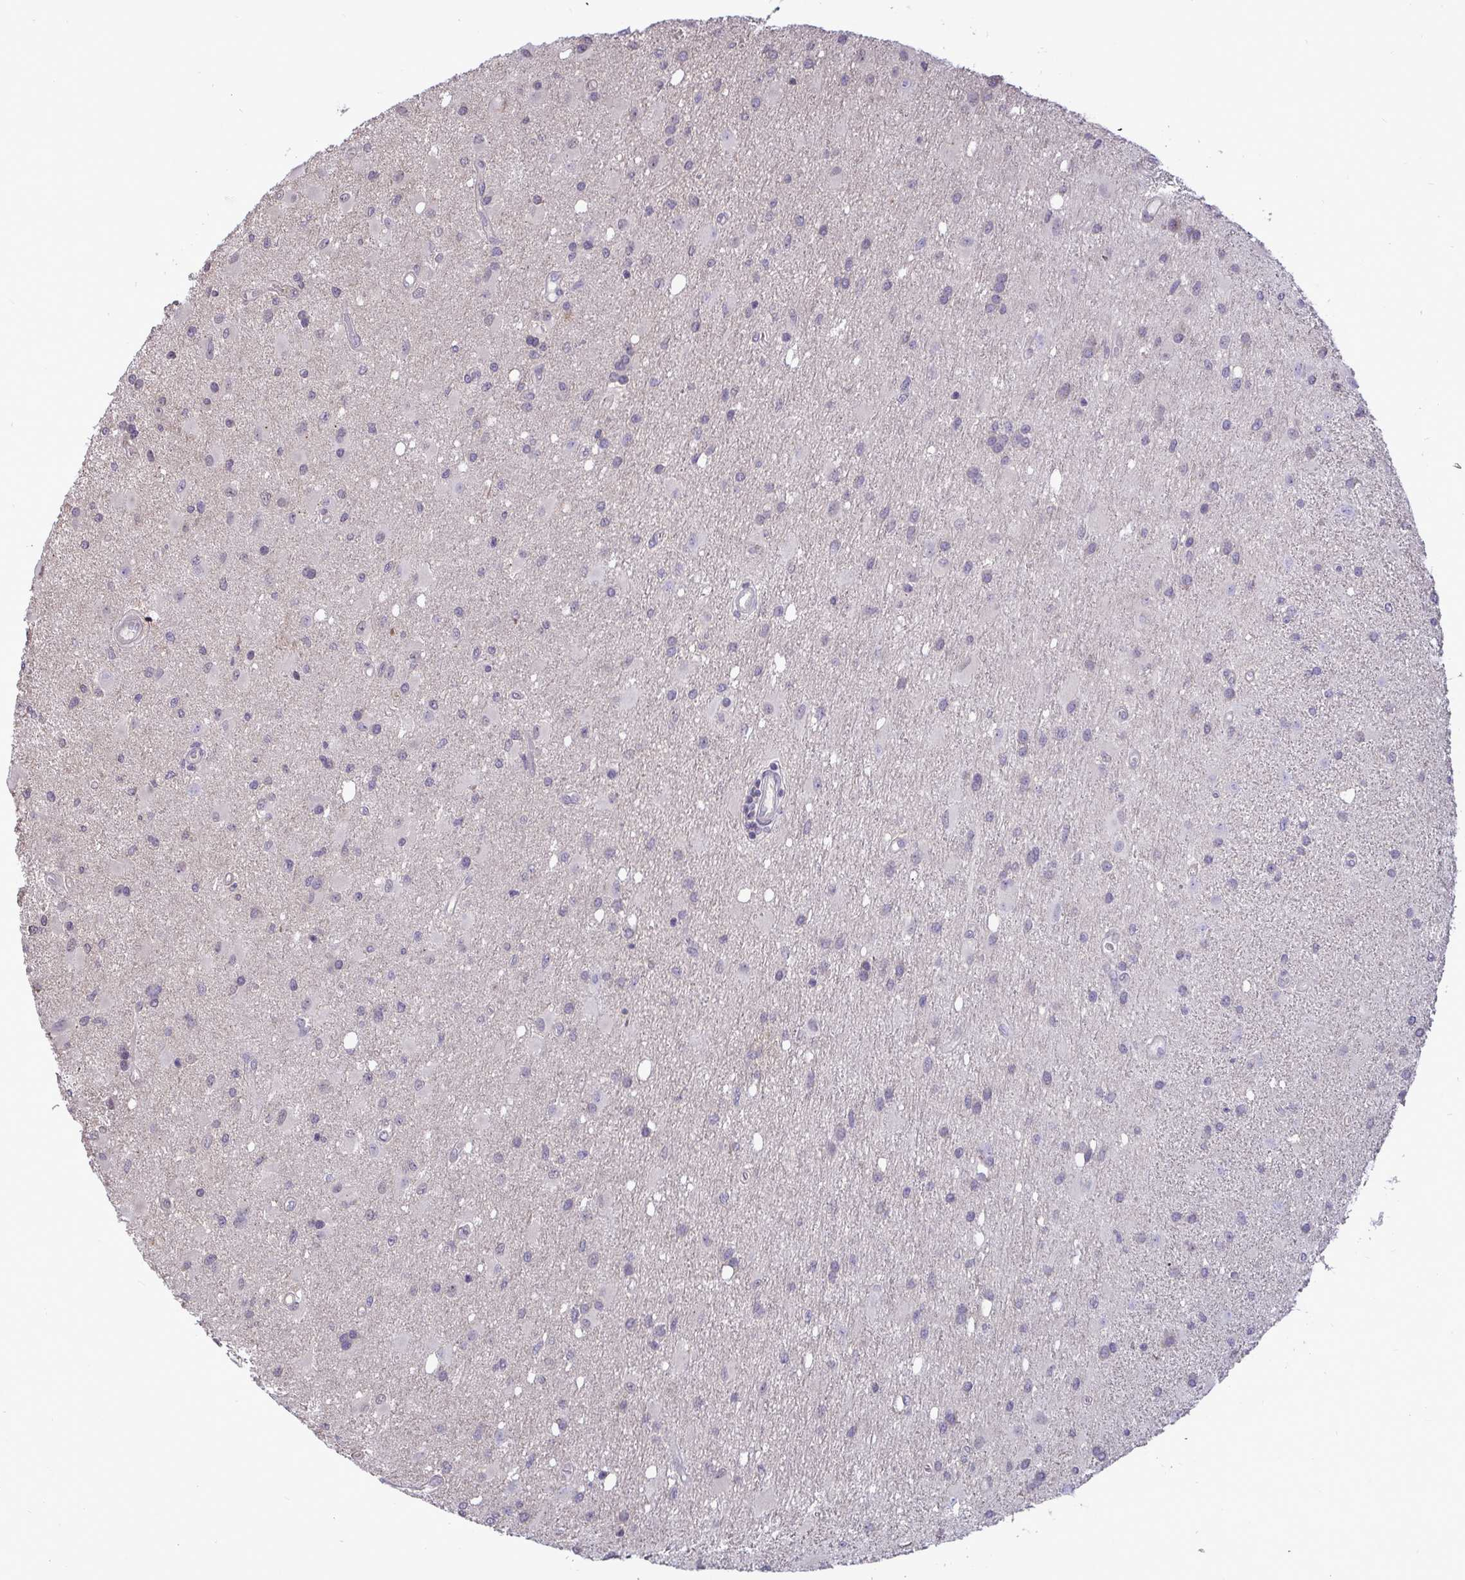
{"staining": {"intensity": "negative", "quantity": "none", "location": "none"}, "tissue": "glioma", "cell_type": "Tumor cells", "image_type": "cancer", "snomed": [{"axis": "morphology", "description": "Glioma, malignant, High grade"}, {"axis": "topography", "description": "Brain"}], "caption": "The histopathology image exhibits no staining of tumor cells in glioma. (DAB immunohistochemistry (IHC) with hematoxylin counter stain).", "gene": "TMEM41A", "patient": {"sex": "male", "age": 67}}